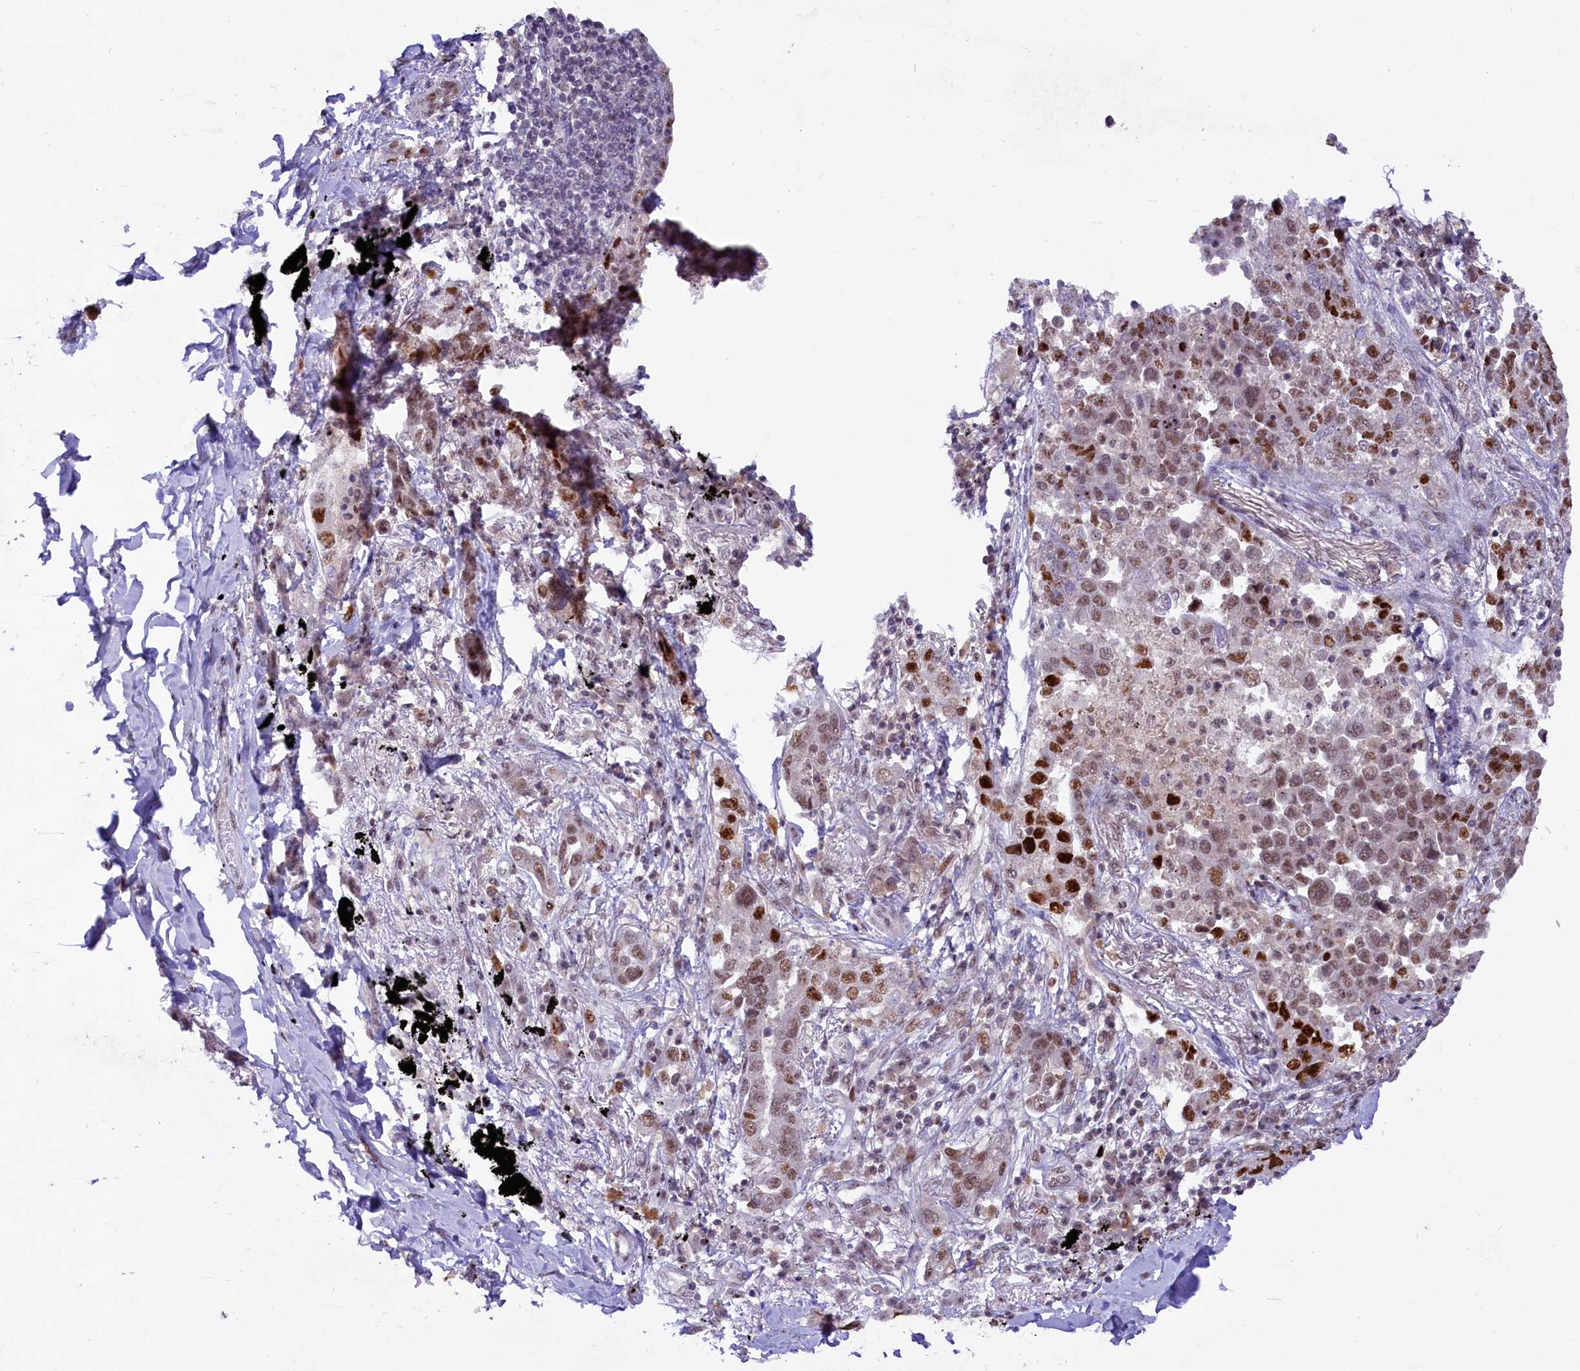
{"staining": {"intensity": "moderate", "quantity": ">75%", "location": "nuclear"}, "tissue": "lung cancer", "cell_type": "Tumor cells", "image_type": "cancer", "snomed": [{"axis": "morphology", "description": "Adenocarcinoma, NOS"}, {"axis": "topography", "description": "Lung"}], "caption": "Adenocarcinoma (lung) stained for a protein (brown) demonstrates moderate nuclear positive staining in approximately >75% of tumor cells.", "gene": "ANKS3", "patient": {"sex": "male", "age": 67}}